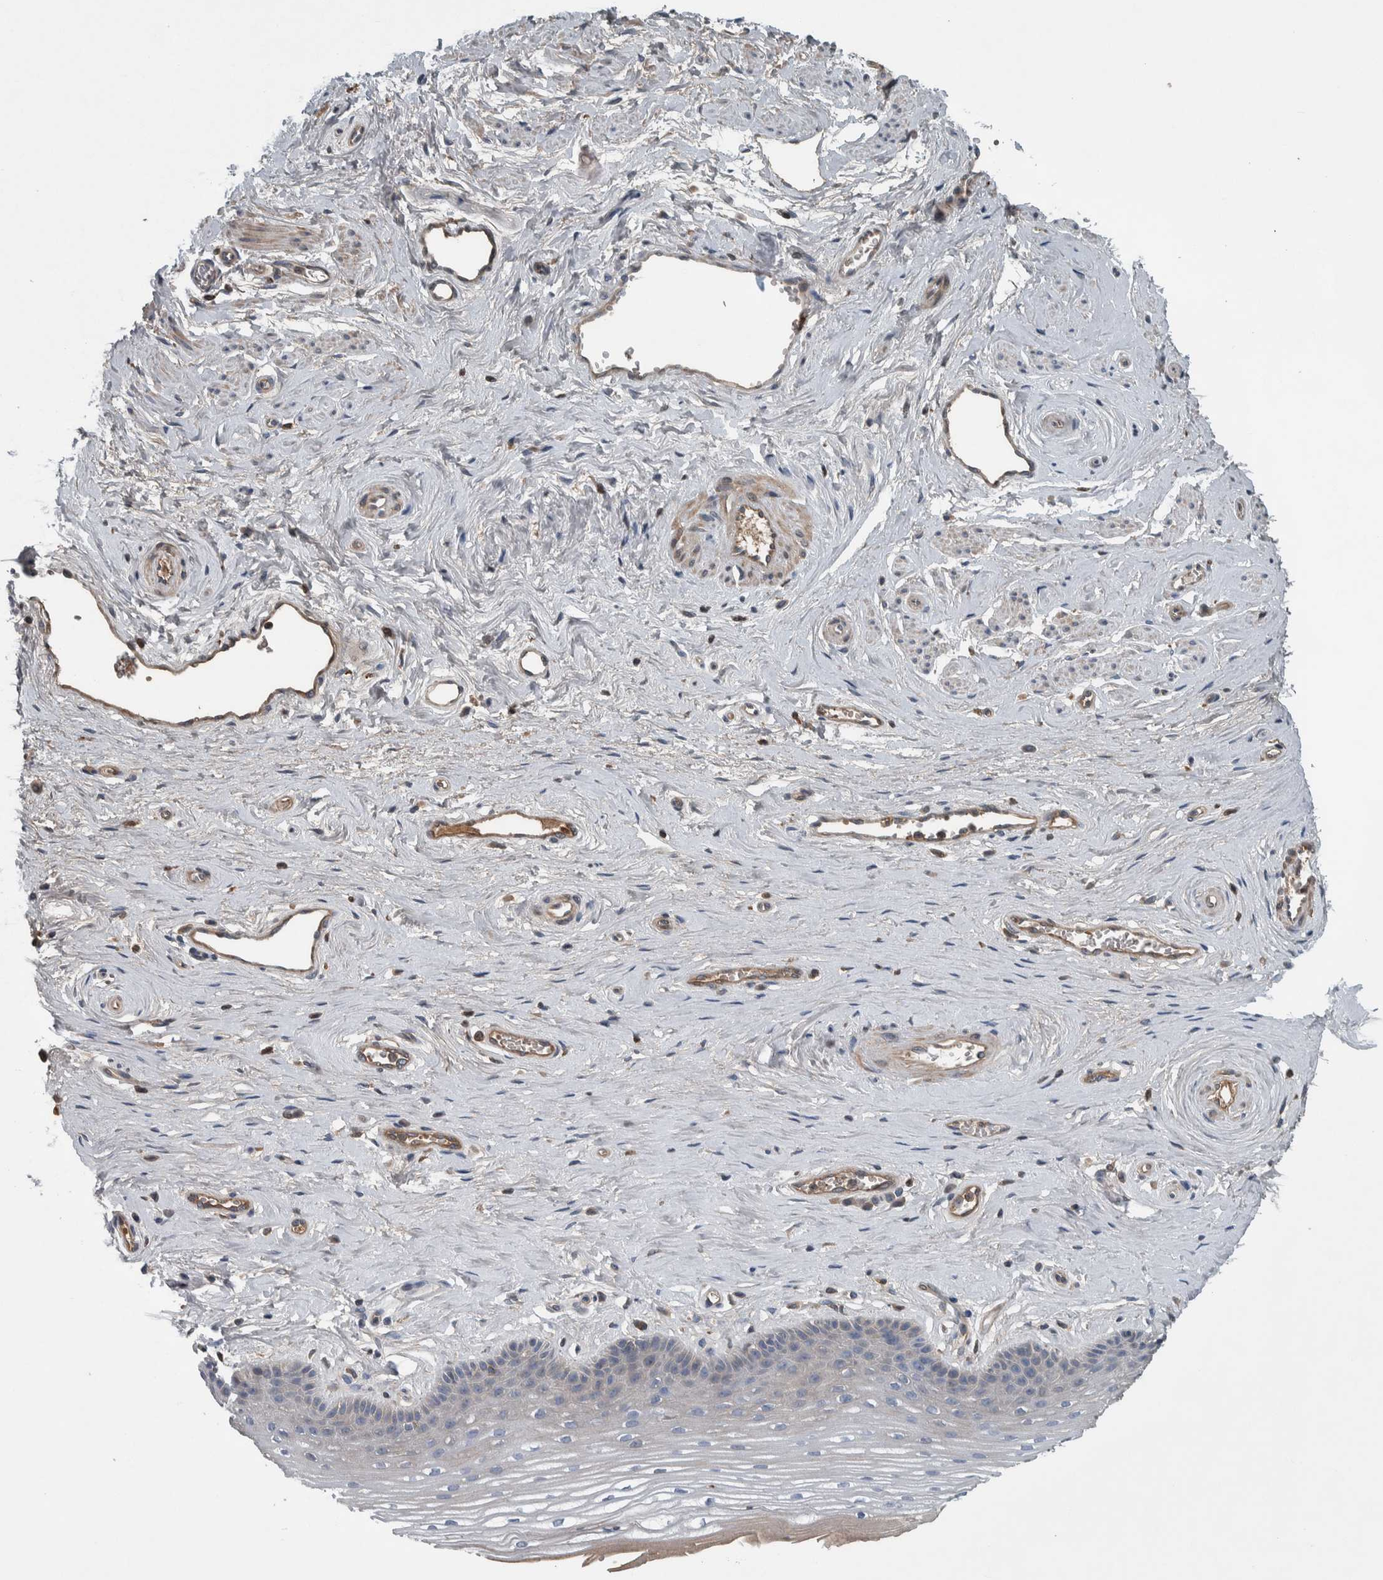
{"staining": {"intensity": "negative", "quantity": "none", "location": "none"}, "tissue": "vagina", "cell_type": "Squamous epithelial cells", "image_type": "normal", "snomed": [{"axis": "morphology", "description": "Normal tissue, NOS"}, {"axis": "topography", "description": "Vagina"}], "caption": "The immunohistochemistry micrograph has no significant expression in squamous epithelial cells of vagina. The staining was performed using DAB (3,3'-diaminobenzidine) to visualize the protein expression in brown, while the nuclei were stained in blue with hematoxylin (Magnification: 20x).", "gene": "SERPINC1", "patient": {"sex": "female", "age": 46}}